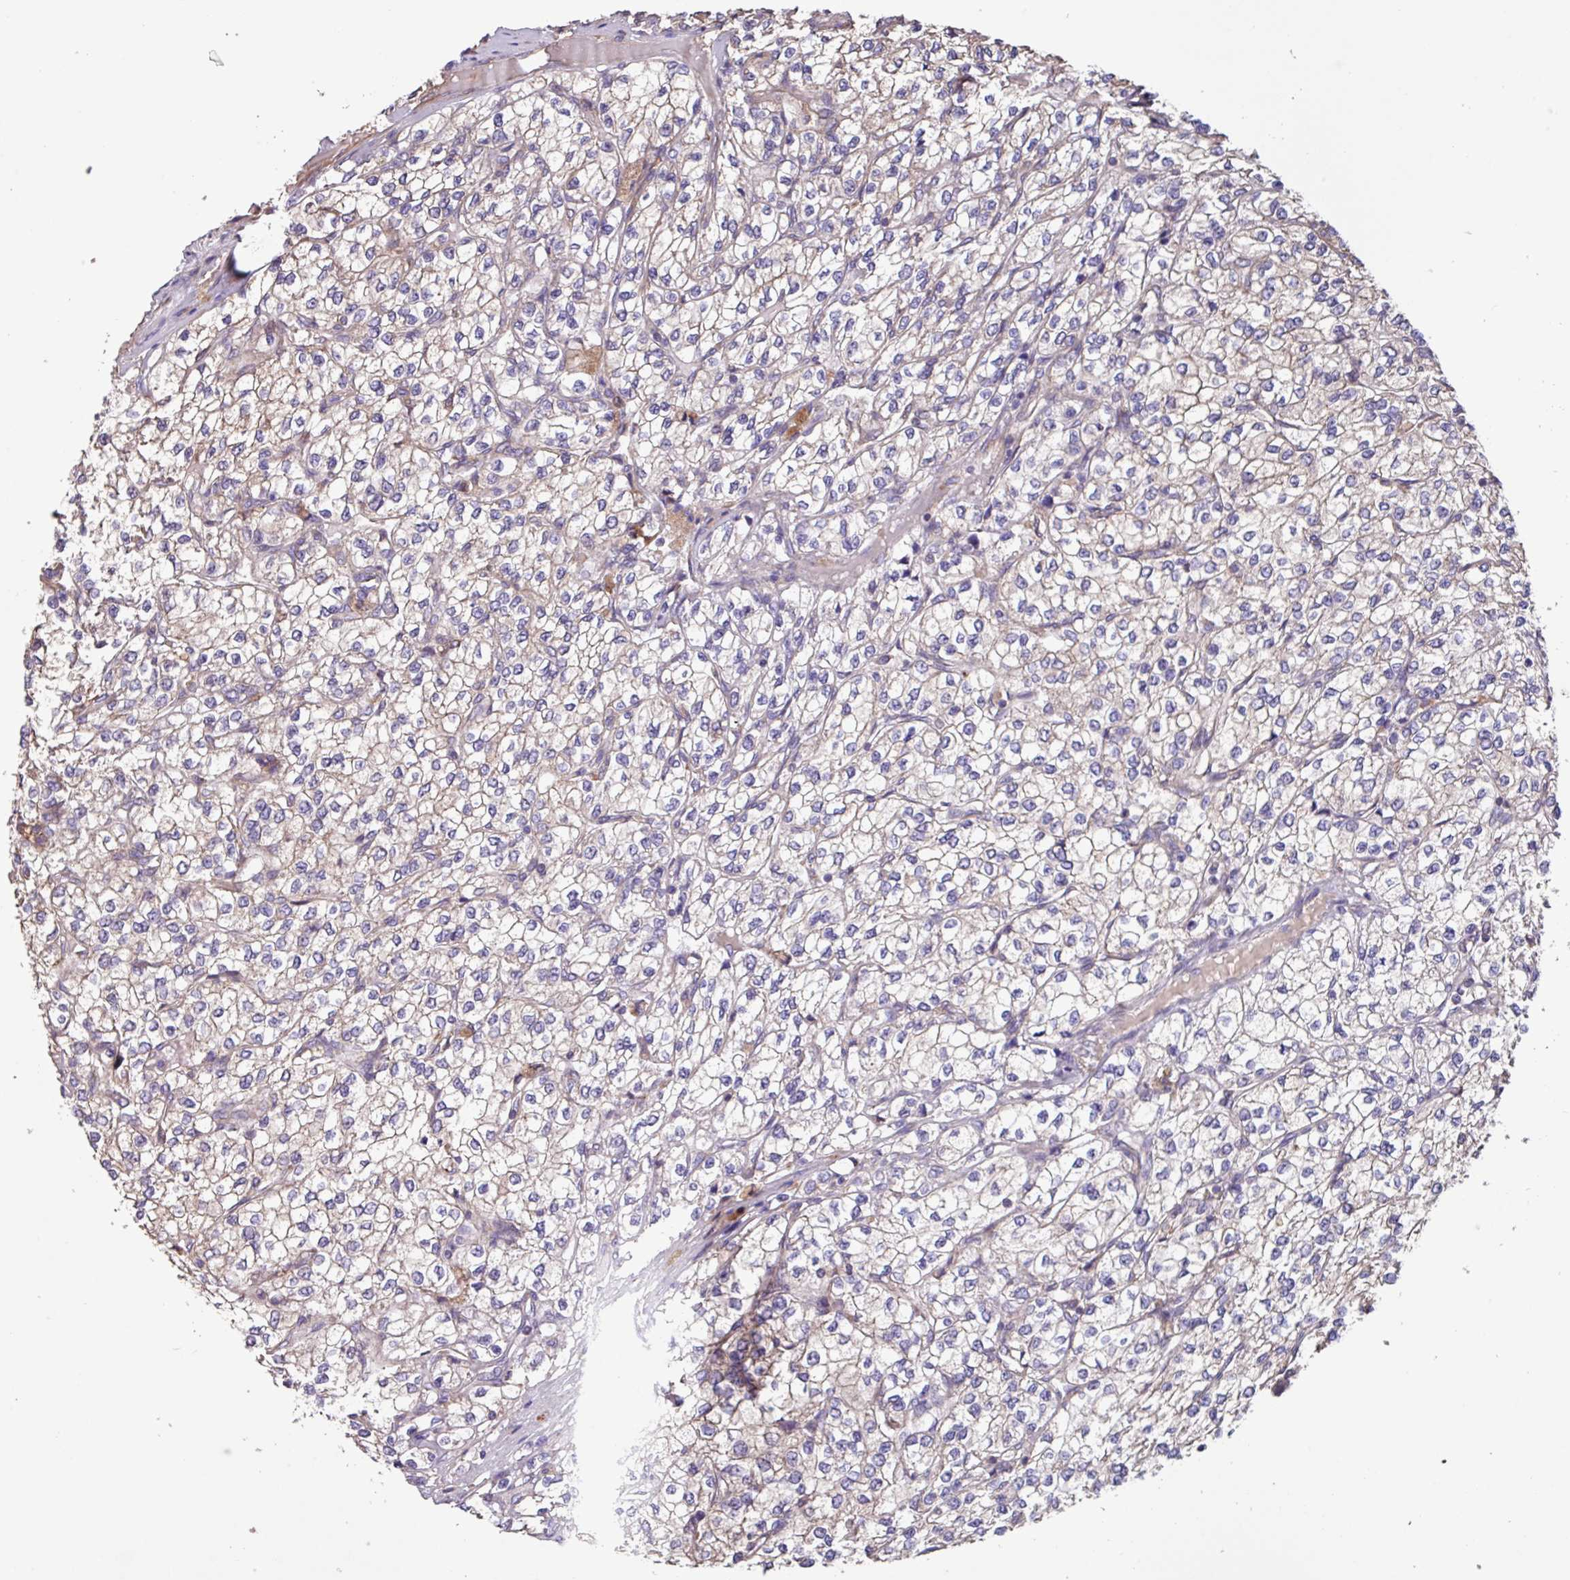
{"staining": {"intensity": "negative", "quantity": "none", "location": "none"}, "tissue": "renal cancer", "cell_type": "Tumor cells", "image_type": "cancer", "snomed": [{"axis": "morphology", "description": "Adenocarcinoma, NOS"}, {"axis": "topography", "description": "Kidney"}], "caption": "The image demonstrates no significant staining in tumor cells of renal cancer (adenocarcinoma).", "gene": "PTPRQ", "patient": {"sex": "male", "age": 80}}